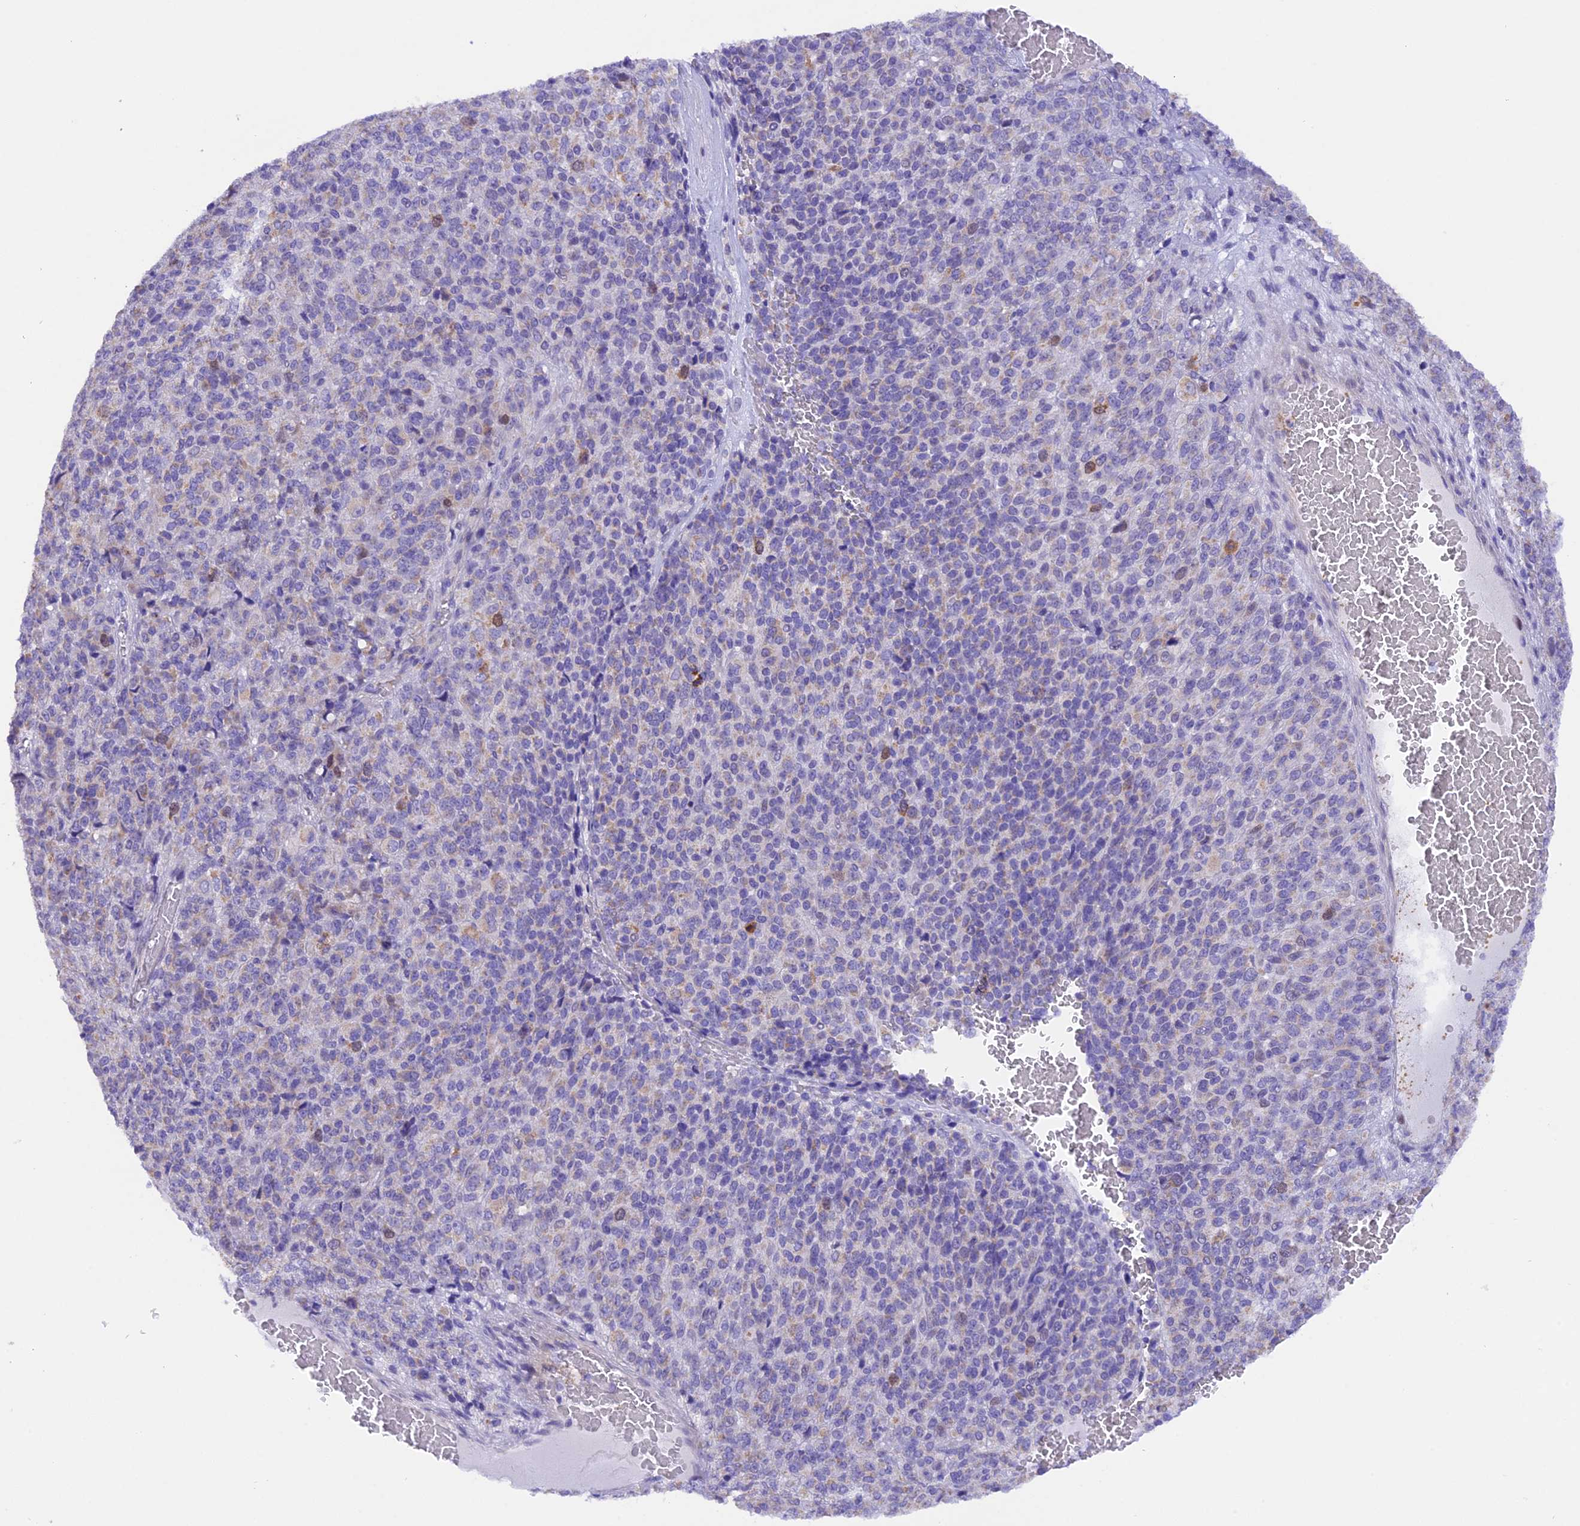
{"staining": {"intensity": "negative", "quantity": "none", "location": "none"}, "tissue": "melanoma", "cell_type": "Tumor cells", "image_type": "cancer", "snomed": [{"axis": "morphology", "description": "Malignant melanoma, Metastatic site"}, {"axis": "topography", "description": "Brain"}], "caption": "Tumor cells show no significant protein expression in malignant melanoma (metastatic site).", "gene": "PKIA", "patient": {"sex": "female", "age": 56}}